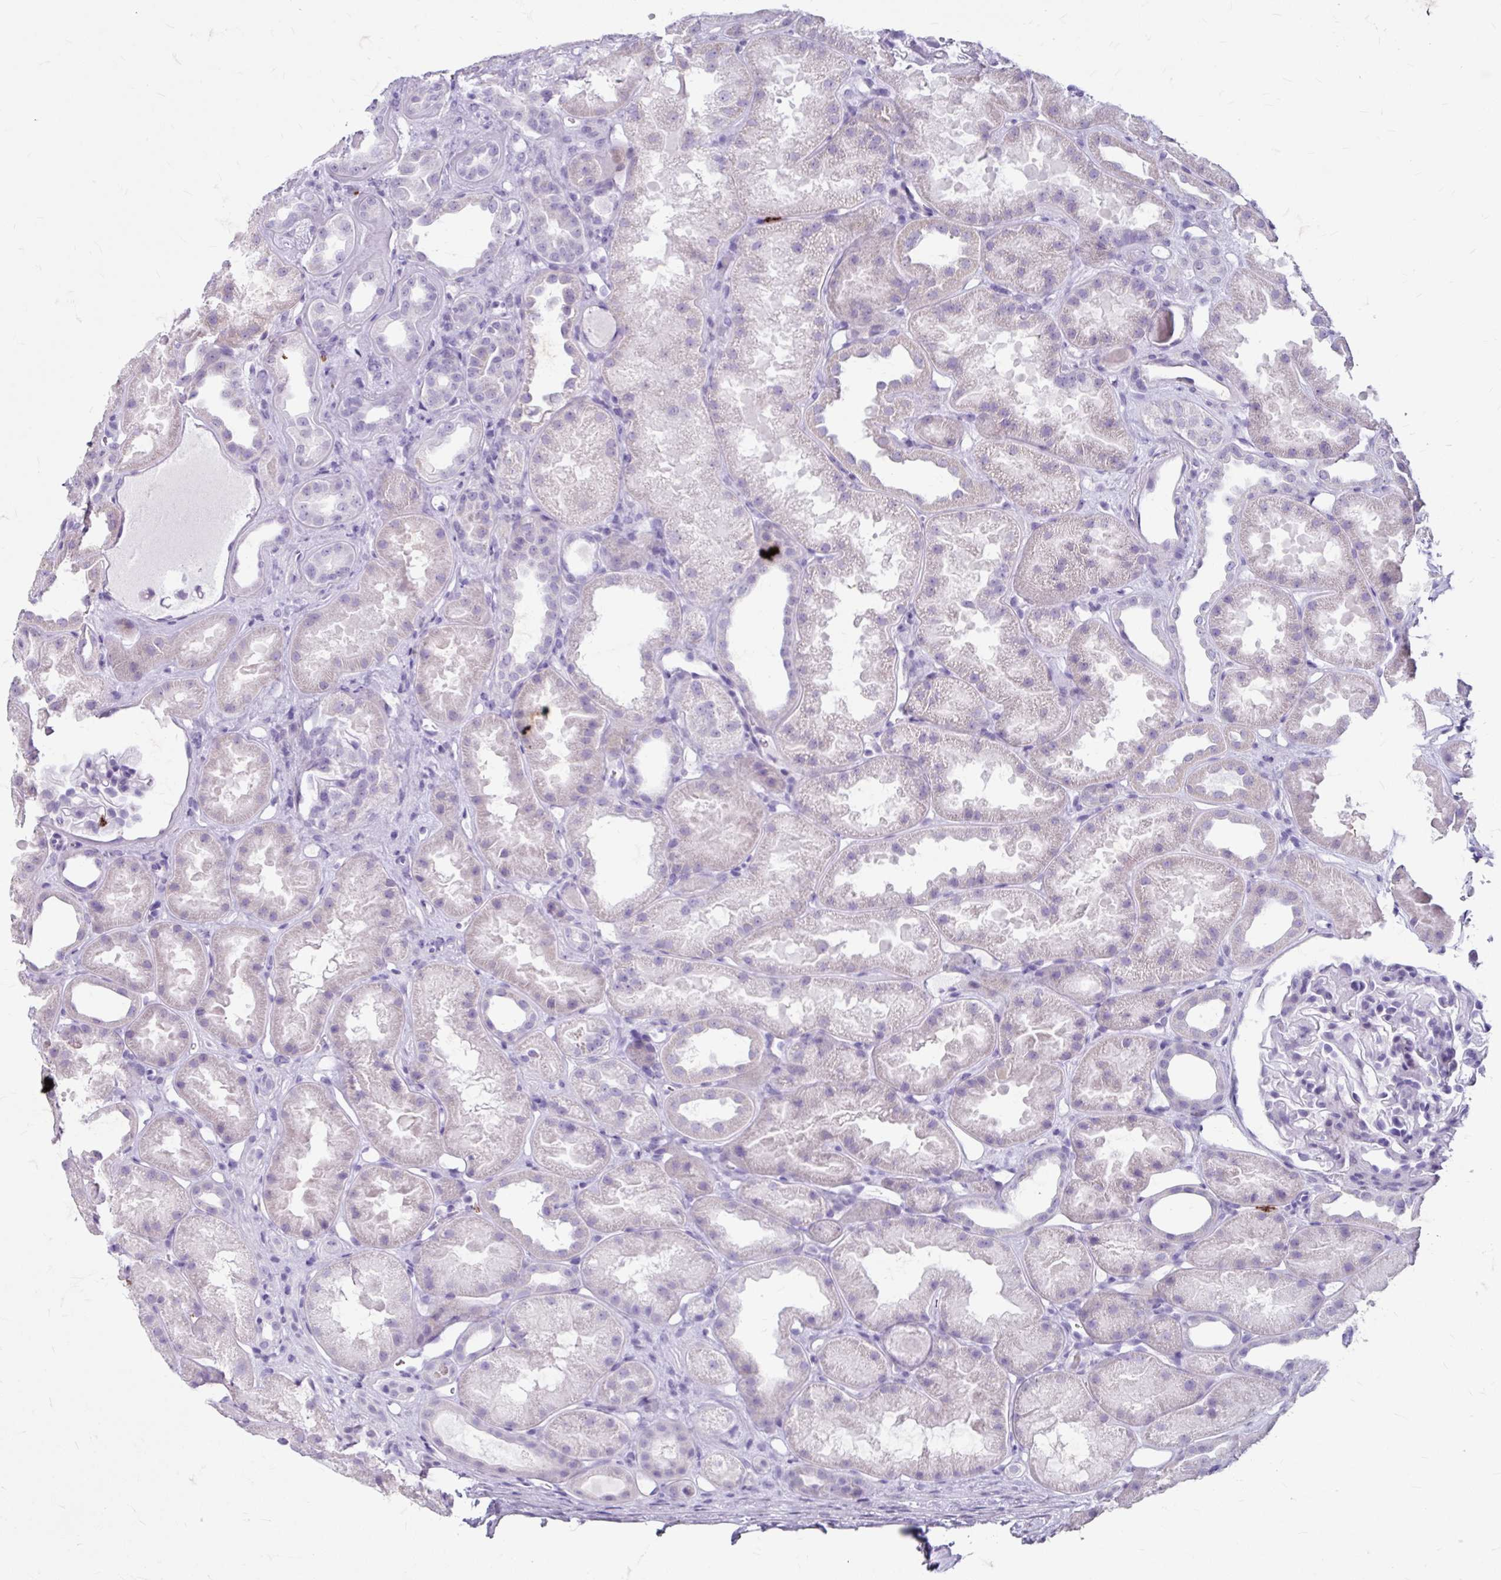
{"staining": {"intensity": "negative", "quantity": "none", "location": "none"}, "tissue": "kidney", "cell_type": "Cells in glomeruli", "image_type": "normal", "snomed": [{"axis": "morphology", "description": "Normal tissue, NOS"}, {"axis": "topography", "description": "Kidney"}], "caption": "This is an IHC histopathology image of normal kidney. There is no positivity in cells in glomeruli.", "gene": "ANKRD1", "patient": {"sex": "male", "age": 61}}